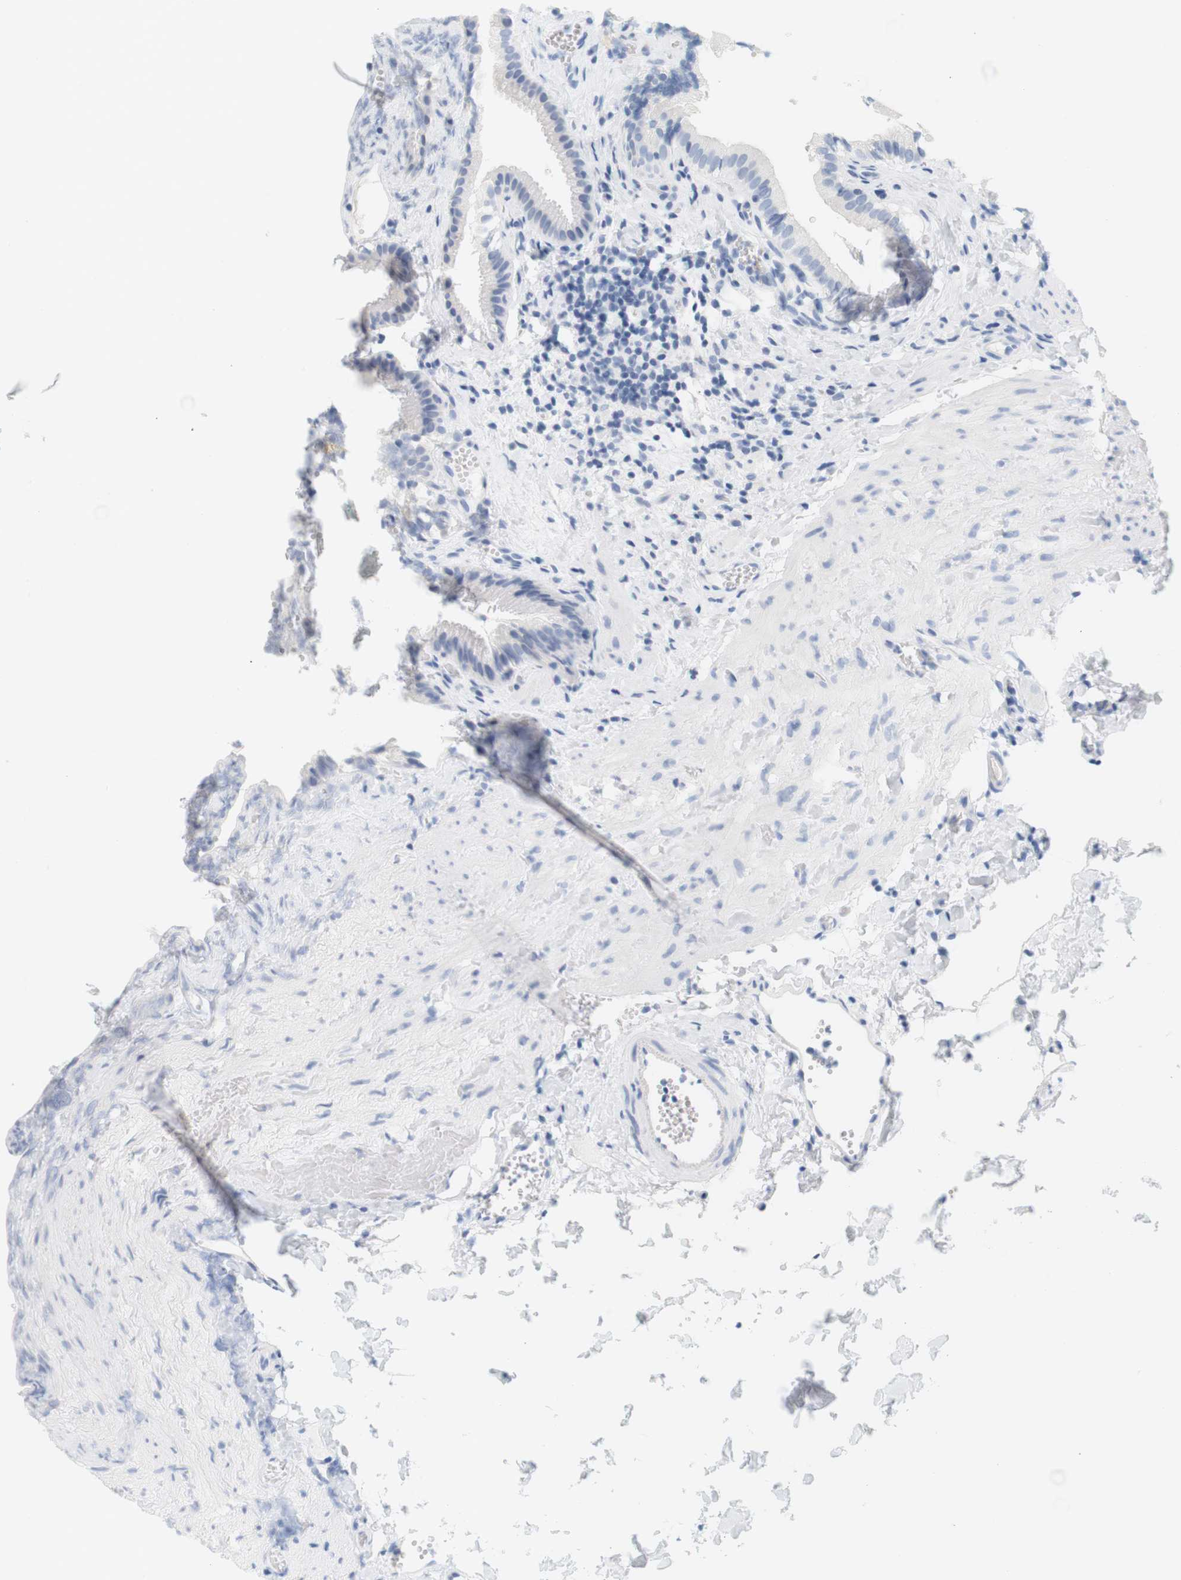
{"staining": {"intensity": "negative", "quantity": "none", "location": "none"}, "tissue": "gallbladder", "cell_type": "Glandular cells", "image_type": "normal", "snomed": [{"axis": "morphology", "description": "Normal tissue, NOS"}, {"axis": "topography", "description": "Gallbladder"}], "caption": "High power microscopy micrograph of an immunohistochemistry (IHC) photomicrograph of normal gallbladder, revealing no significant expression in glandular cells.", "gene": "OPRM1", "patient": {"sex": "female", "age": 24}}